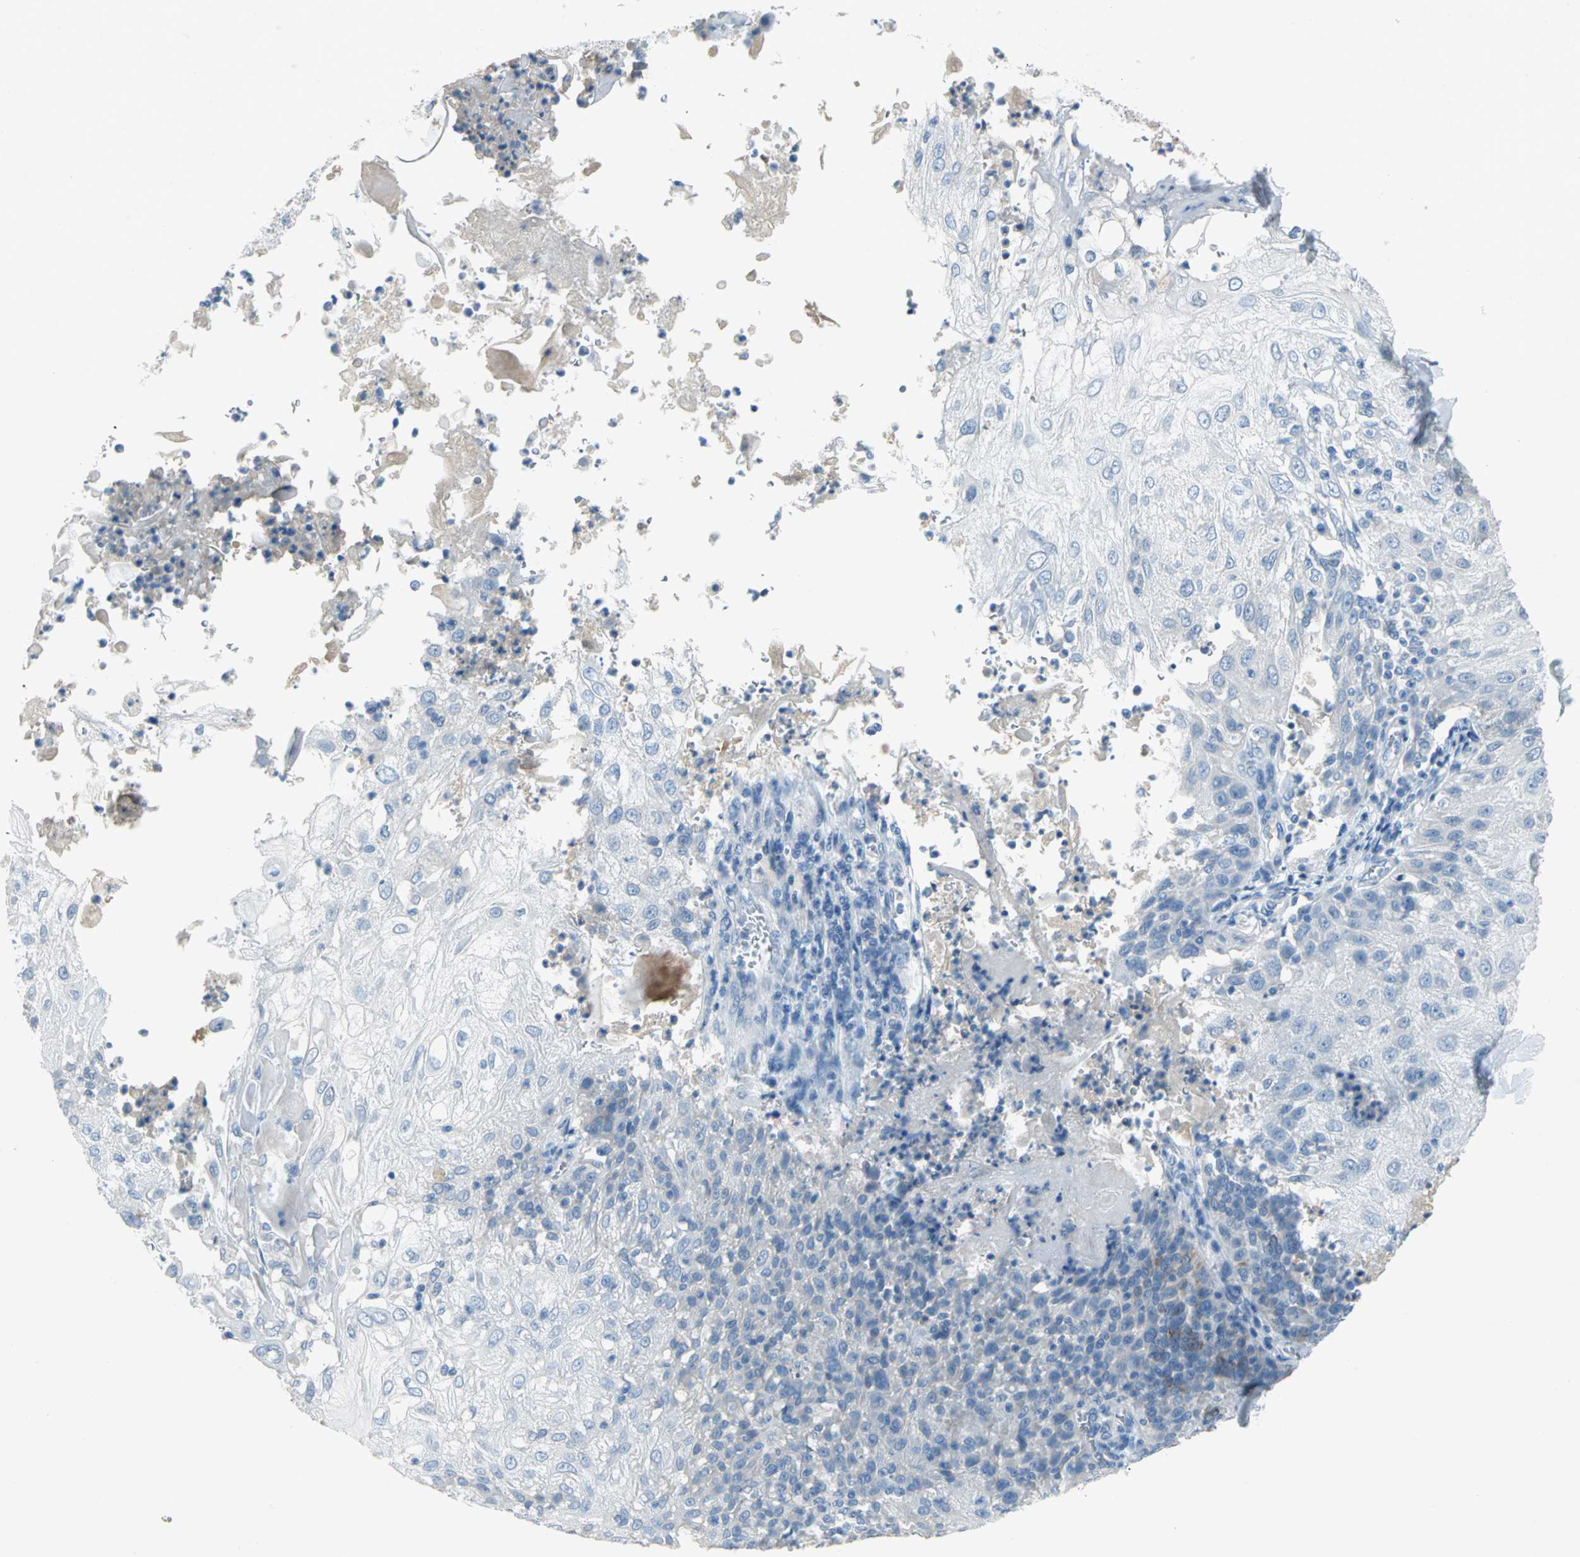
{"staining": {"intensity": "negative", "quantity": "none", "location": "none"}, "tissue": "skin cancer", "cell_type": "Tumor cells", "image_type": "cancer", "snomed": [{"axis": "morphology", "description": "Normal tissue, NOS"}, {"axis": "morphology", "description": "Squamous cell carcinoma, NOS"}, {"axis": "topography", "description": "Skin"}], "caption": "Skin squamous cell carcinoma was stained to show a protein in brown. There is no significant staining in tumor cells.", "gene": "PTGDS", "patient": {"sex": "female", "age": 83}}